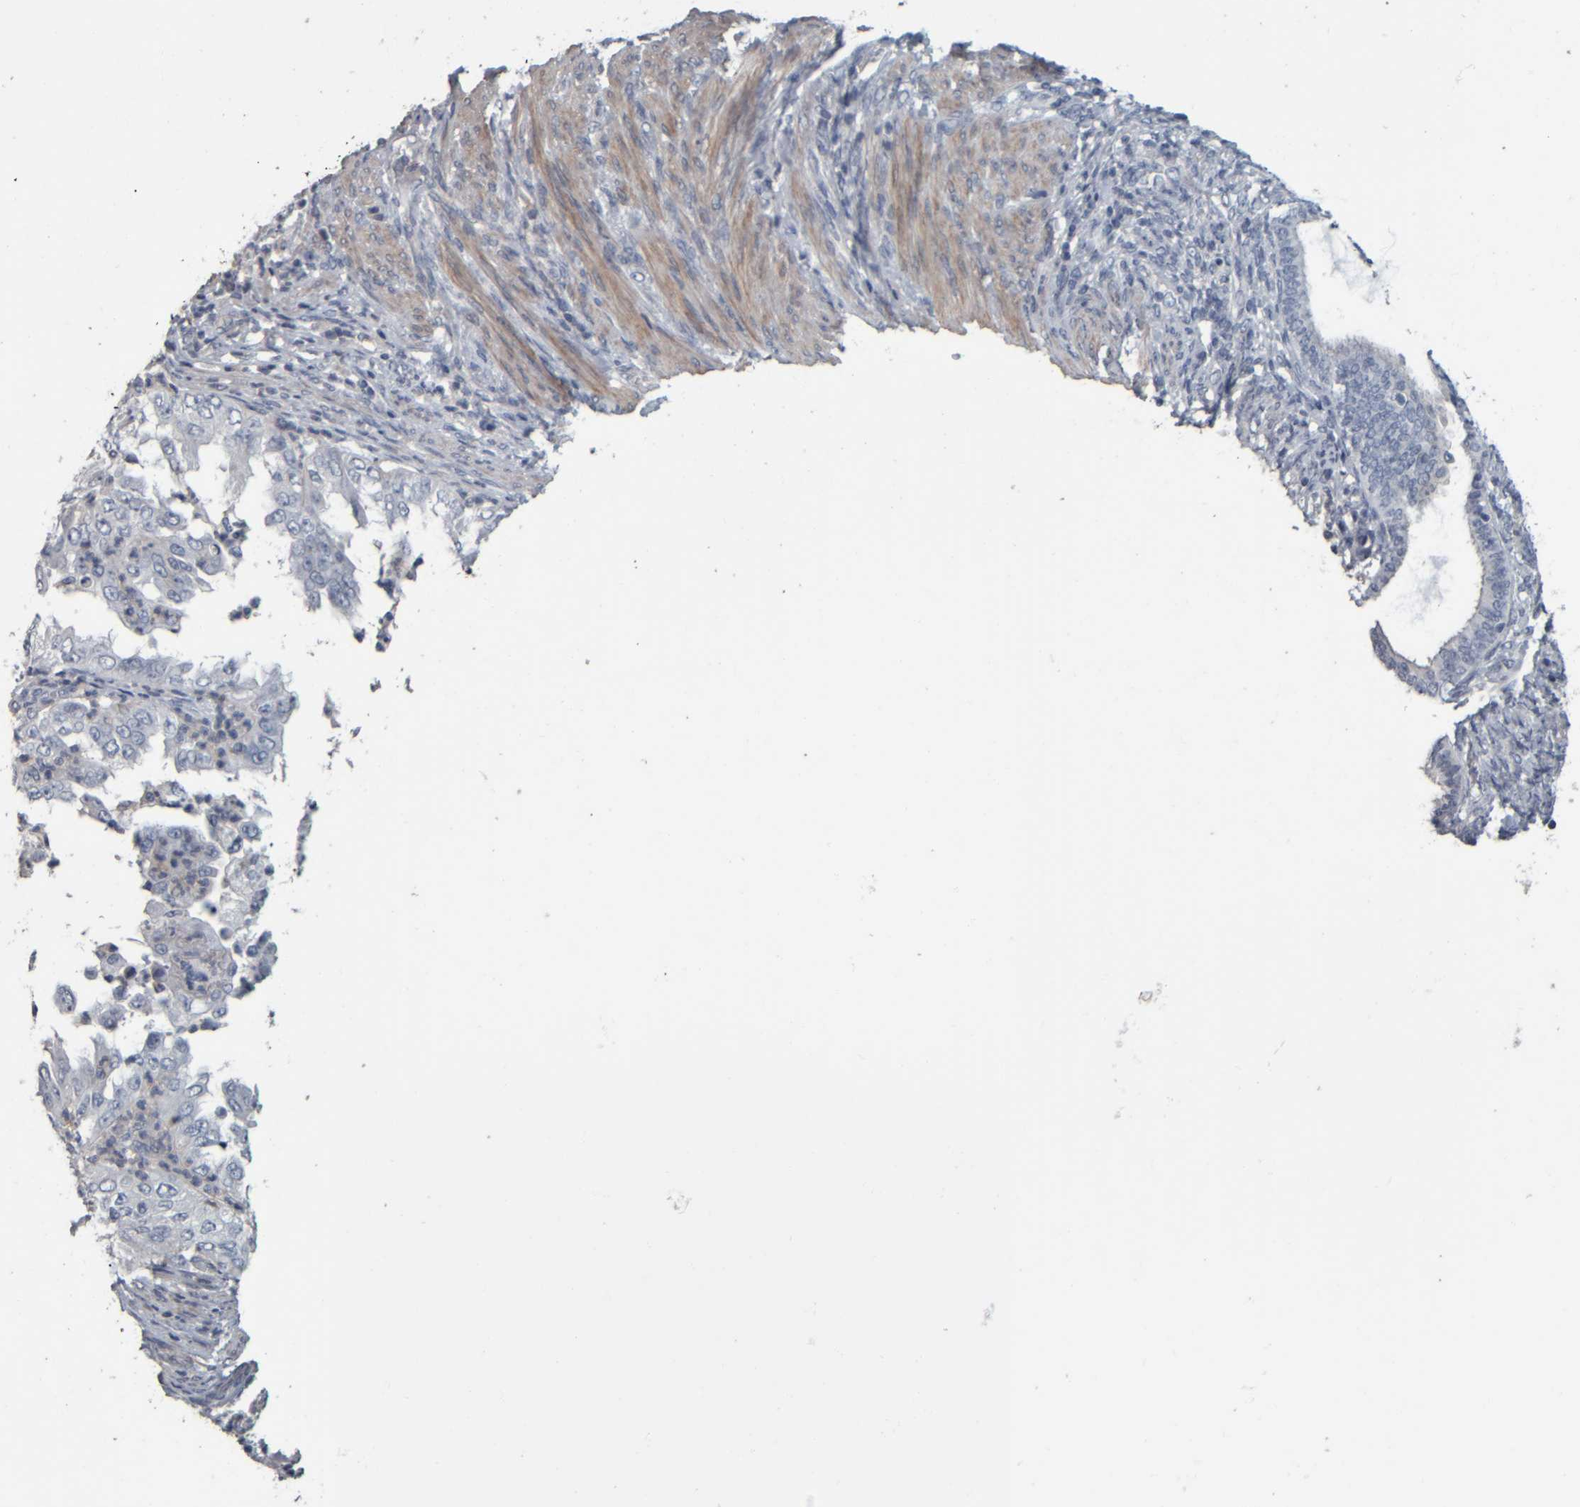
{"staining": {"intensity": "negative", "quantity": "none", "location": "none"}, "tissue": "endometrial cancer", "cell_type": "Tumor cells", "image_type": "cancer", "snomed": [{"axis": "morphology", "description": "Adenocarcinoma, NOS"}, {"axis": "topography", "description": "Endometrium"}], "caption": "IHC histopathology image of endometrial cancer stained for a protein (brown), which displays no positivity in tumor cells.", "gene": "CAVIN4", "patient": {"sex": "female", "age": 85}}